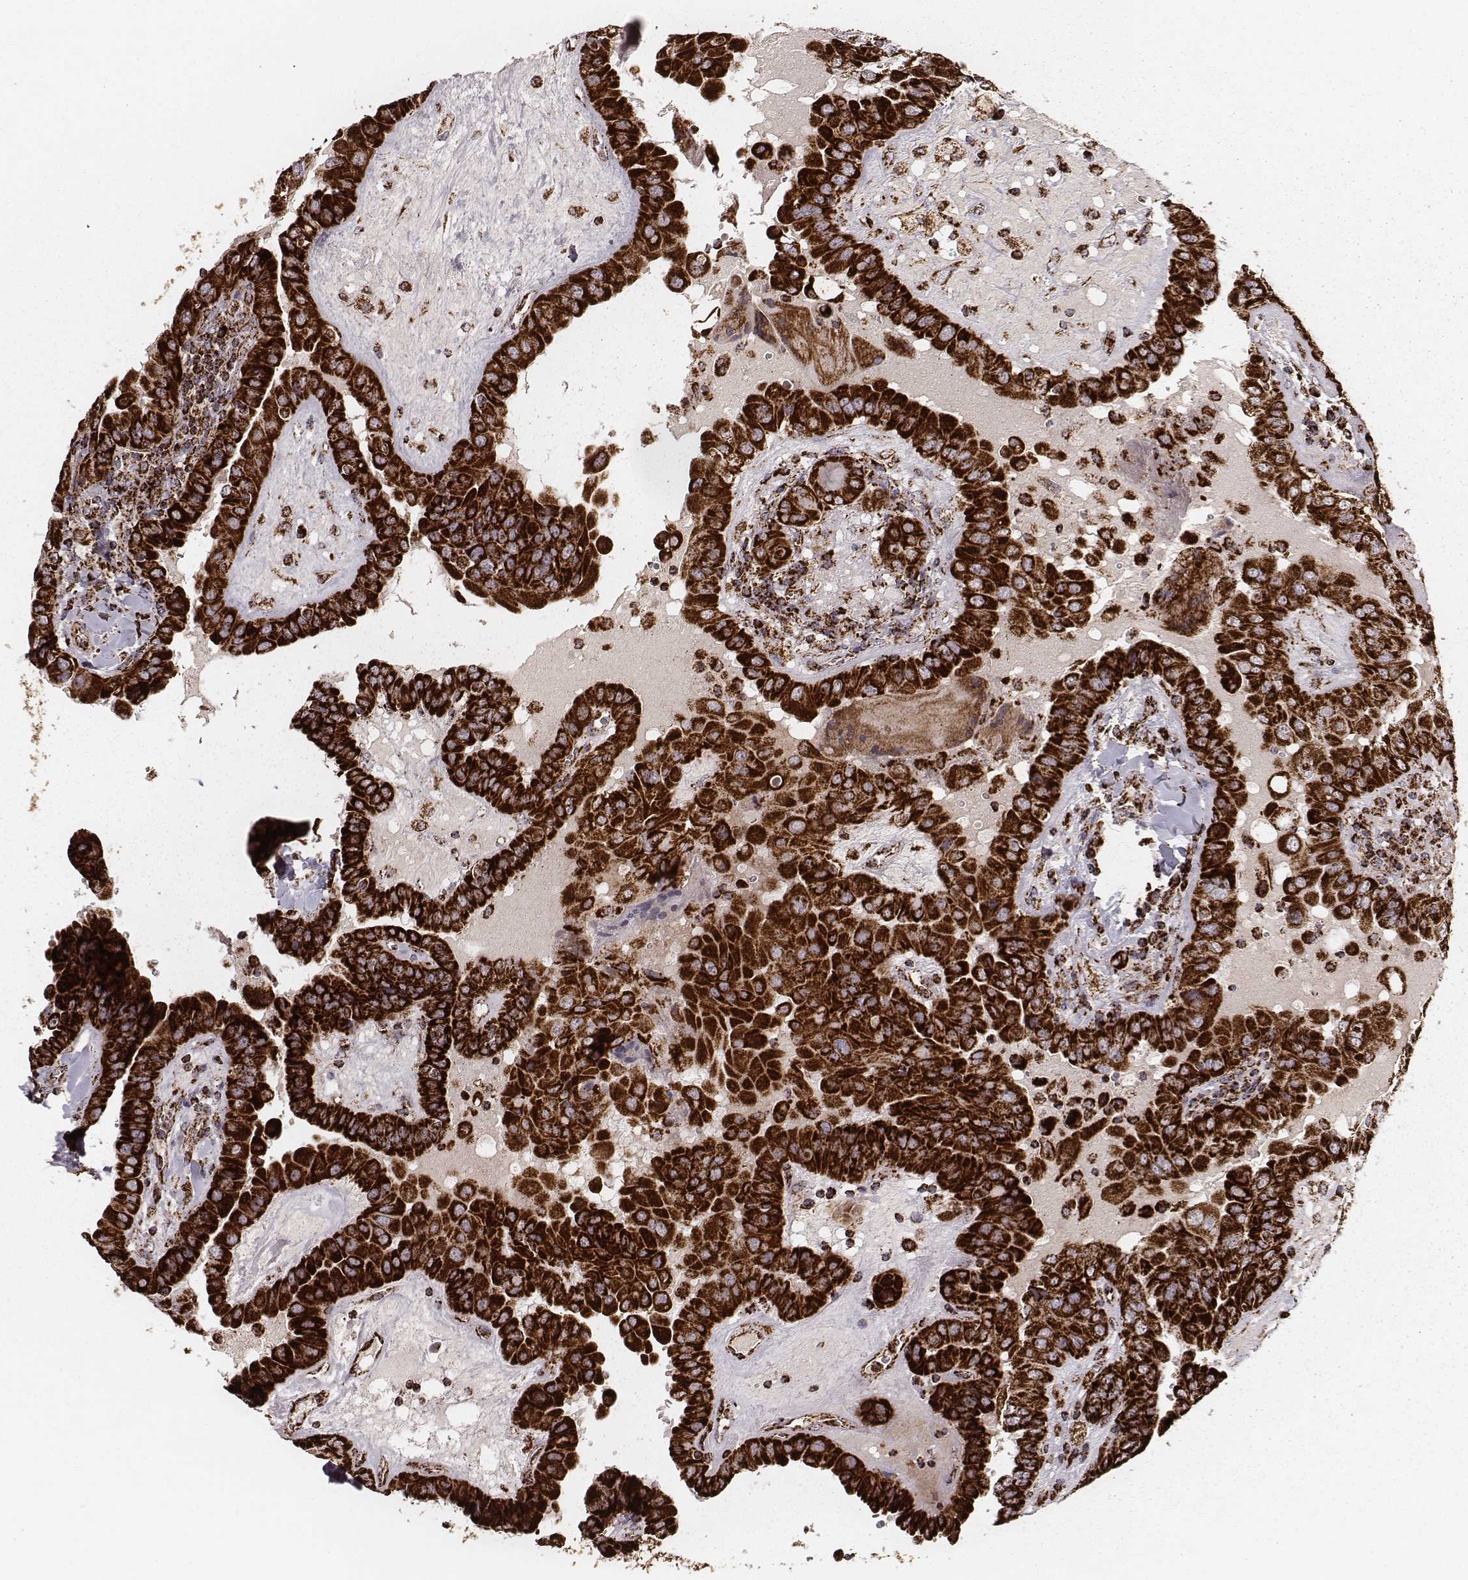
{"staining": {"intensity": "strong", "quantity": ">75%", "location": "cytoplasmic/membranous"}, "tissue": "thyroid cancer", "cell_type": "Tumor cells", "image_type": "cancer", "snomed": [{"axis": "morphology", "description": "Papillary adenocarcinoma, NOS"}, {"axis": "topography", "description": "Thyroid gland"}], "caption": "Brown immunohistochemical staining in human thyroid cancer shows strong cytoplasmic/membranous expression in approximately >75% of tumor cells. (Brightfield microscopy of DAB IHC at high magnification).", "gene": "TUFM", "patient": {"sex": "female", "age": 37}}